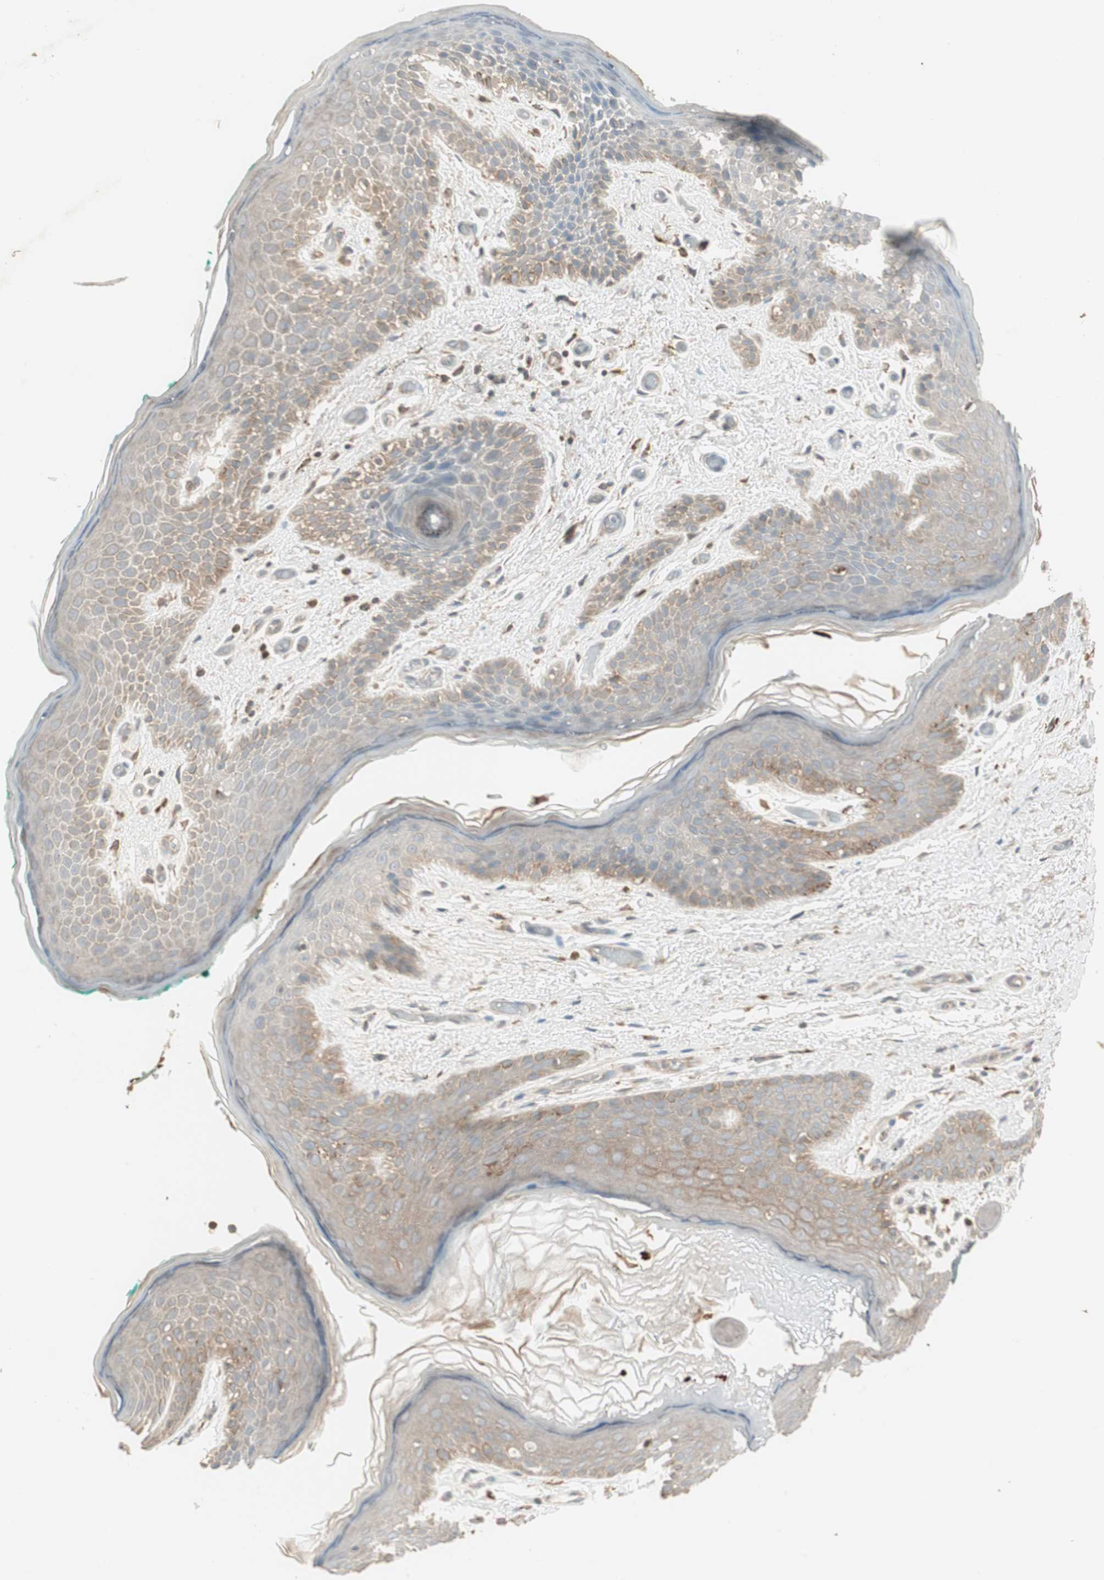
{"staining": {"intensity": "weak", "quantity": "25%-75%", "location": "cytoplasmic/membranous"}, "tissue": "skin", "cell_type": "Epidermal cells", "image_type": "normal", "snomed": [{"axis": "morphology", "description": "Normal tissue, NOS"}, {"axis": "topography", "description": "Anal"}], "caption": "A low amount of weak cytoplasmic/membranous staining is seen in about 25%-75% of epidermal cells in benign skin.", "gene": "SFRP1", "patient": {"sex": "male", "age": 74}}